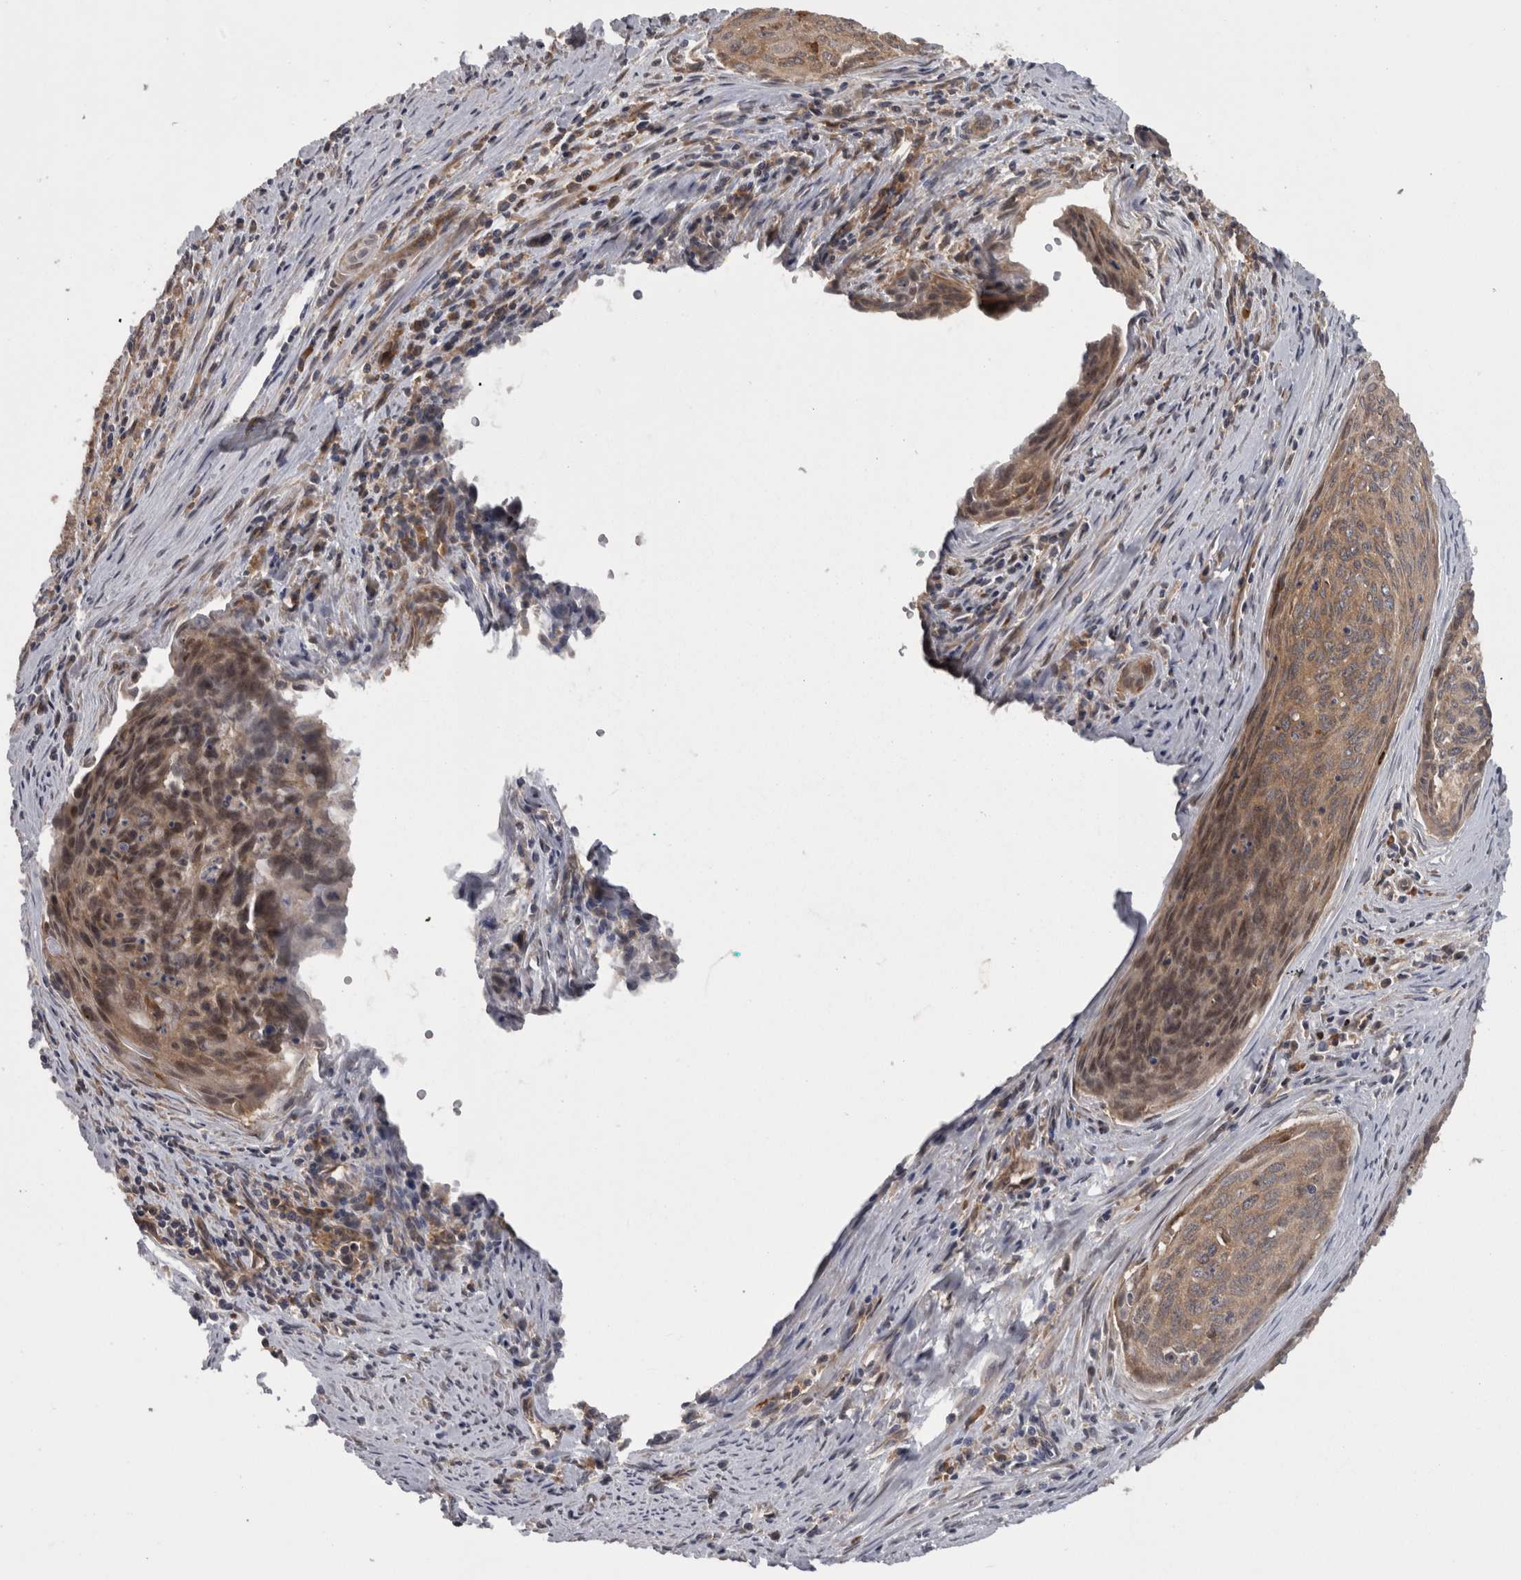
{"staining": {"intensity": "moderate", "quantity": ">75%", "location": "cytoplasmic/membranous,nuclear"}, "tissue": "cervical cancer", "cell_type": "Tumor cells", "image_type": "cancer", "snomed": [{"axis": "morphology", "description": "Squamous cell carcinoma, NOS"}, {"axis": "topography", "description": "Cervix"}], "caption": "Protein staining of squamous cell carcinoma (cervical) tissue shows moderate cytoplasmic/membranous and nuclear staining in approximately >75% of tumor cells. (Stains: DAB (3,3'-diaminobenzidine) in brown, nuclei in blue, Microscopy: brightfield microscopy at high magnification).", "gene": "SMCR8", "patient": {"sex": "female", "age": 55}}